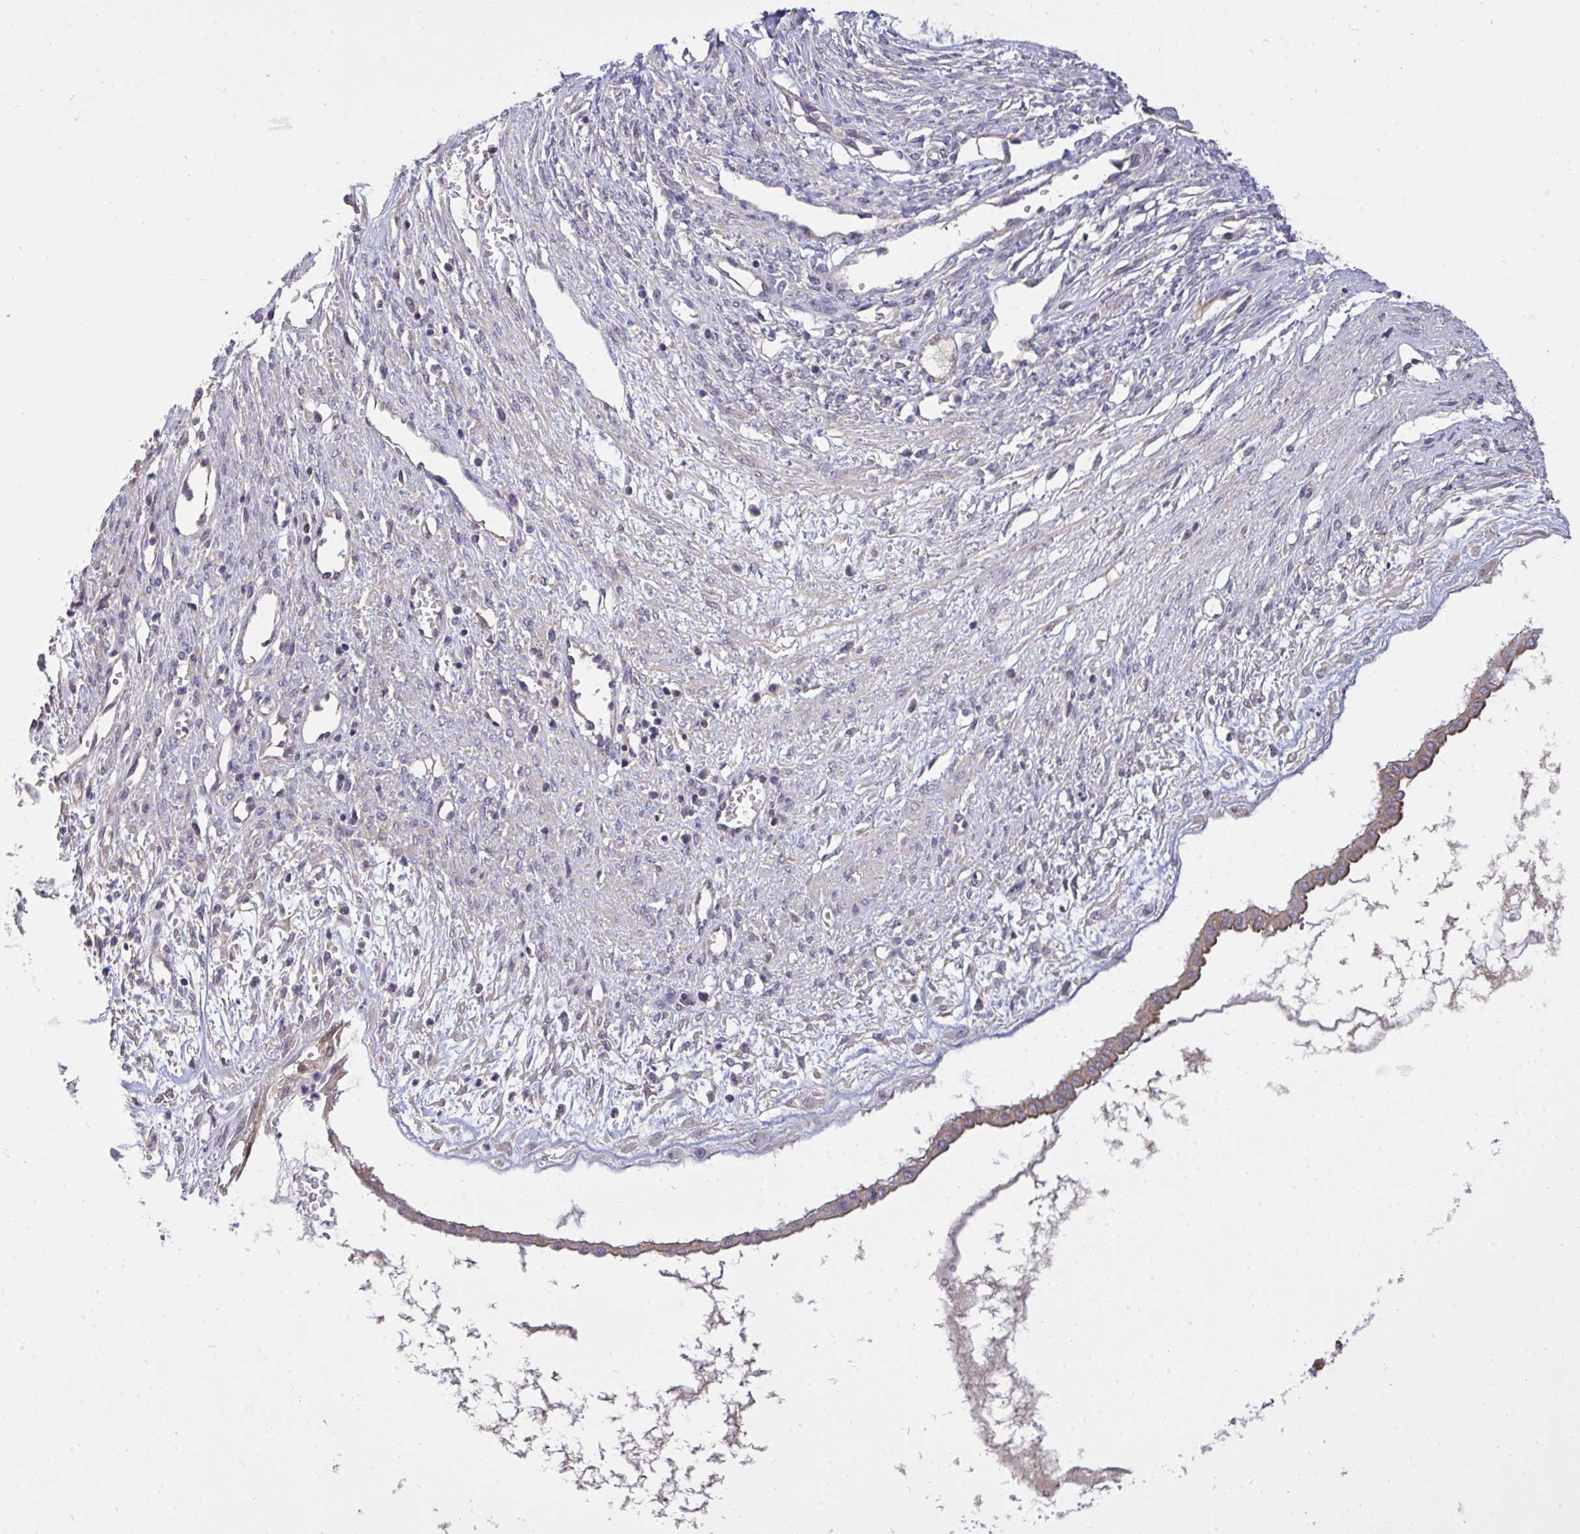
{"staining": {"intensity": "moderate", "quantity": ">75%", "location": "cytoplasmic/membranous"}, "tissue": "ovarian cancer", "cell_type": "Tumor cells", "image_type": "cancer", "snomed": [{"axis": "morphology", "description": "Cystadenocarcinoma, mucinous, NOS"}, {"axis": "topography", "description": "Ovary"}], "caption": "Immunohistochemistry of mucinous cystadenocarcinoma (ovarian) demonstrates medium levels of moderate cytoplasmic/membranous expression in approximately >75% of tumor cells.", "gene": "C19orf54", "patient": {"sex": "female", "age": 73}}